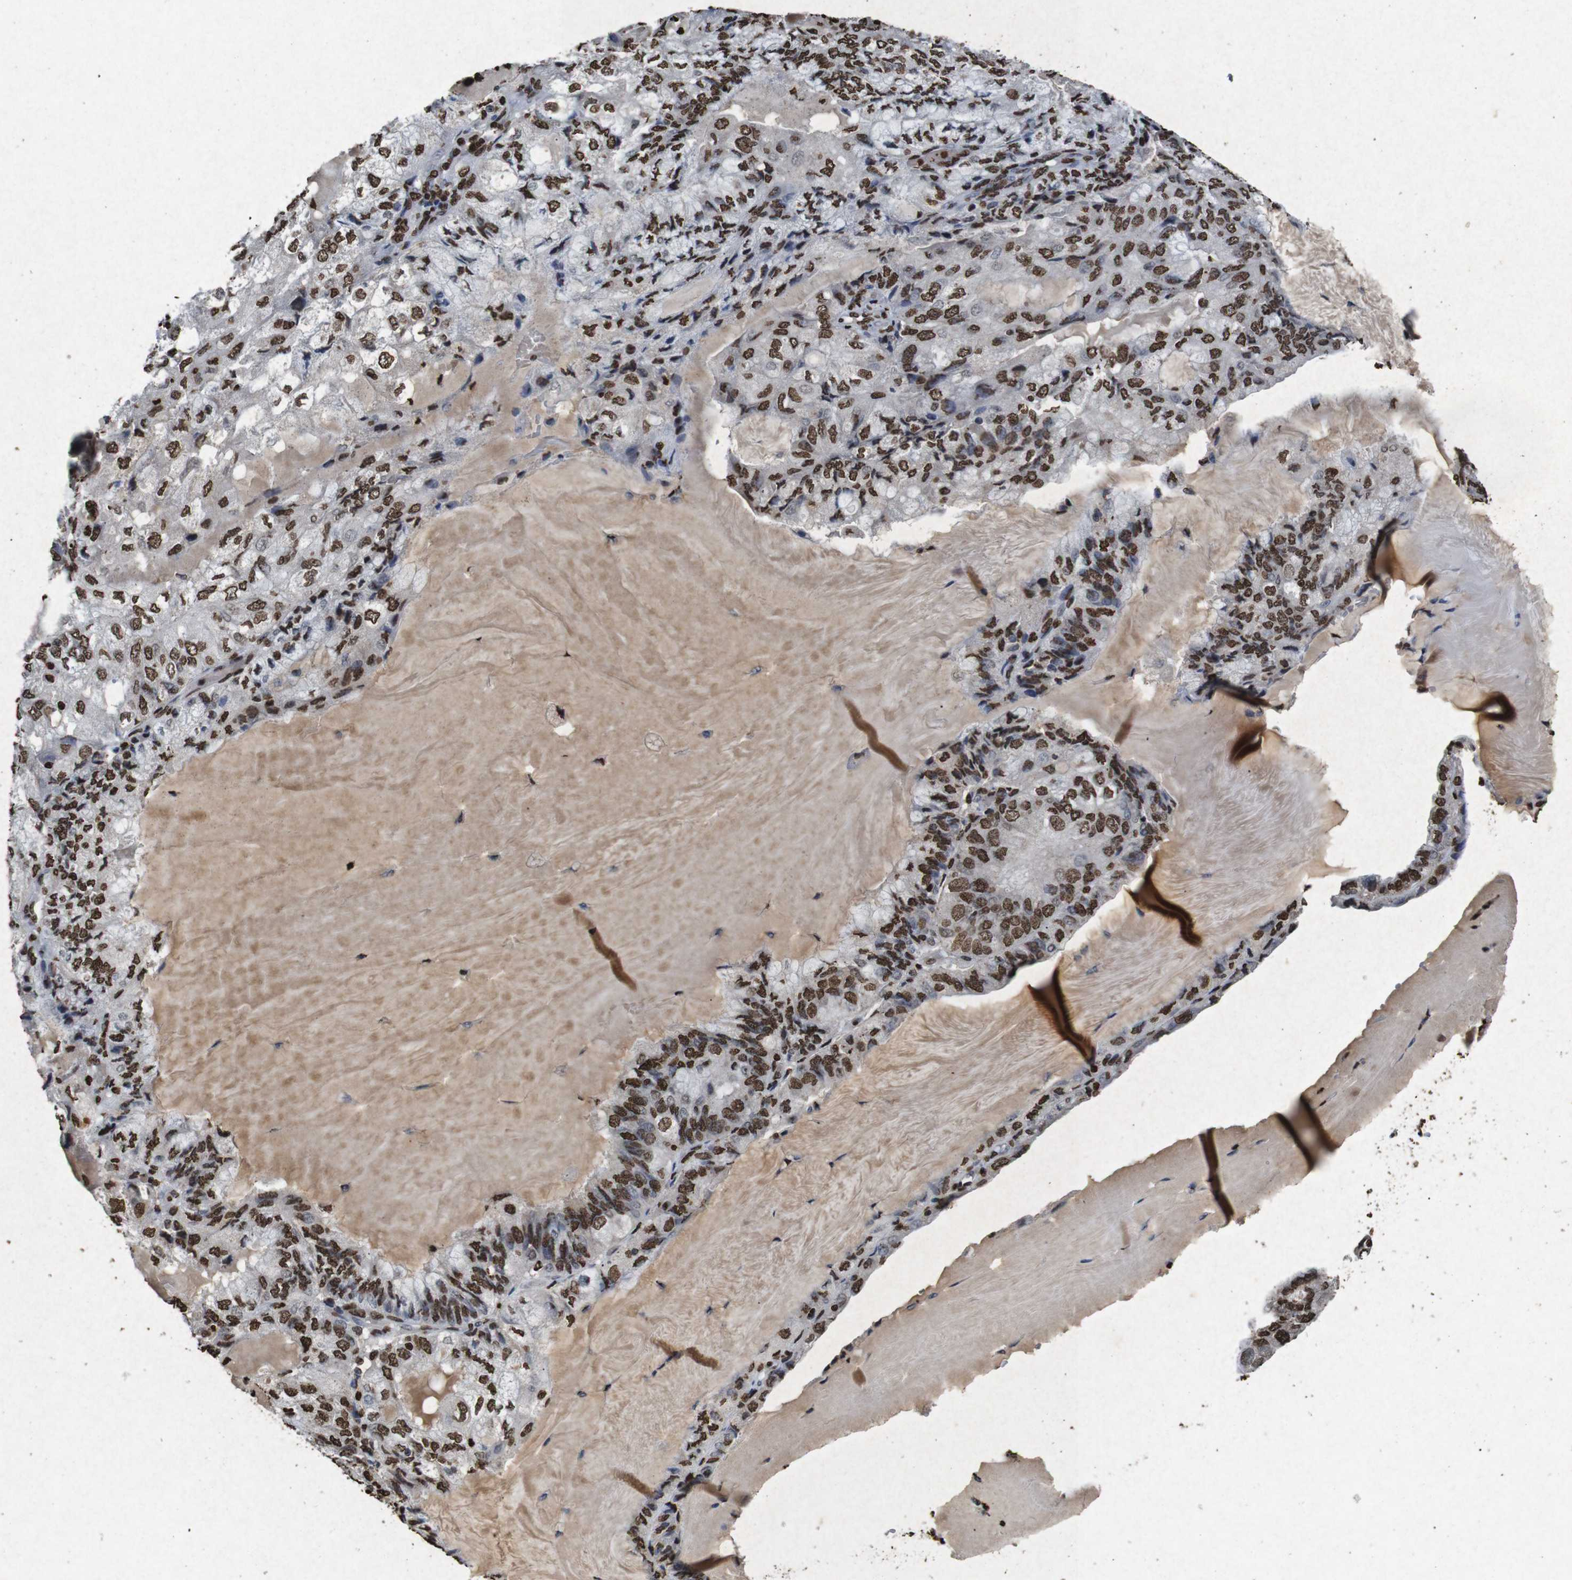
{"staining": {"intensity": "strong", "quantity": ">75%", "location": "nuclear"}, "tissue": "endometrial cancer", "cell_type": "Tumor cells", "image_type": "cancer", "snomed": [{"axis": "morphology", "description": "Adenocarcinoma, NOS"}, {"axis": "topography", "description": "Endometrium"}], "caption": "Immunohistochemical staining of endometrial cancer (adenocarcinoma) shows strong nuclear protein positivity in about >75% of tumor cells.", "gene": "MDM2", "patient": {"sex": "female", "age": 81}}